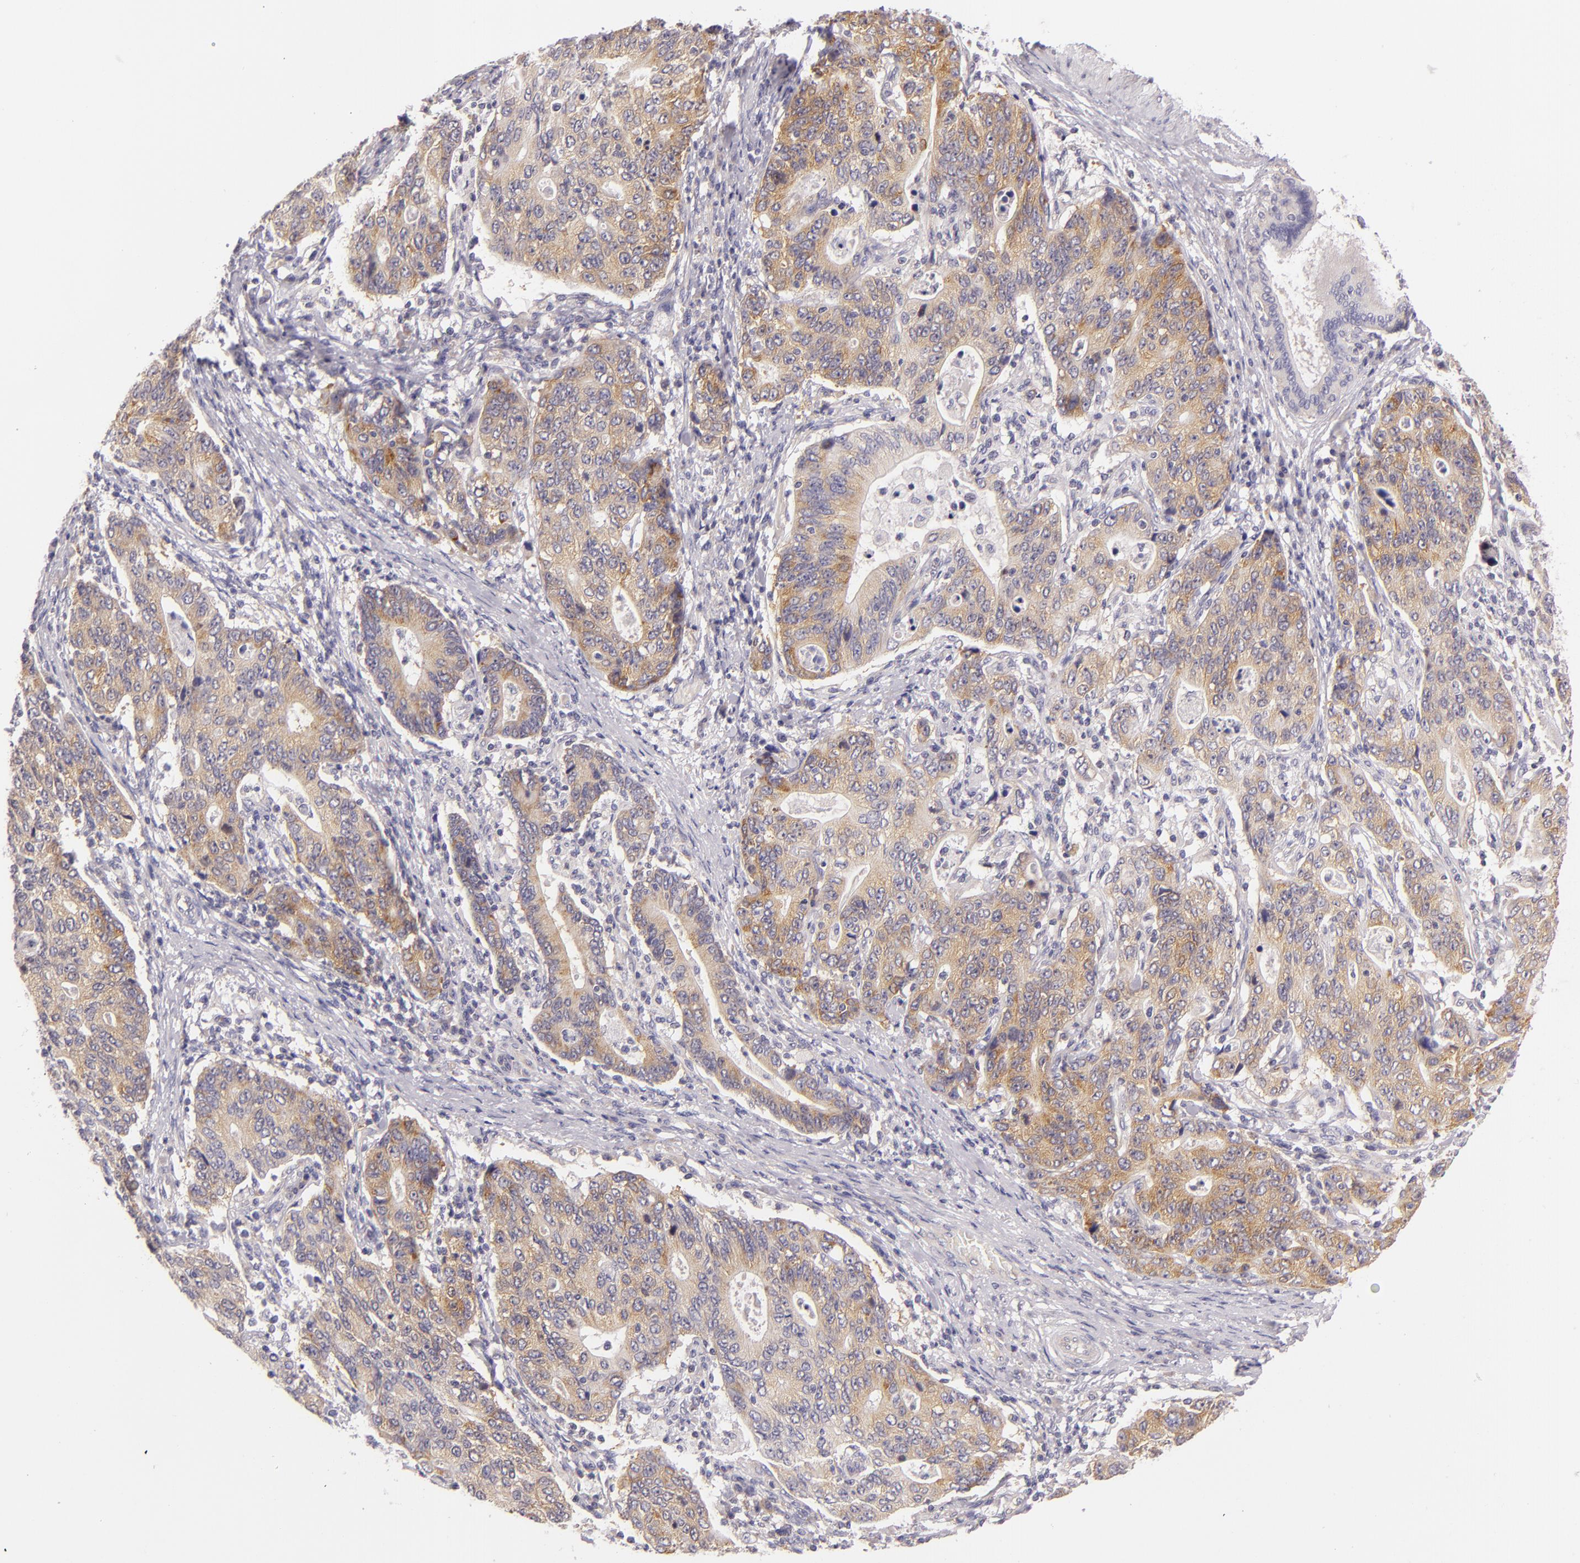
{"staining": {"intensity": "moderate", "quantity": ">75%", "location": "cytoplasmic/membranous"}, "tissue": "stomach cancer", "cell_type": "Tumor cells", "image_type": "cancer", "snomed": [{"axis": "morphology", "description": "Adenocarcinoma, NOS"}, {"axis": "topography", "description": "Esophagus"}, {"axis": "topography", "description": "Stomach"}], "caption": "Immunohistochemical staining of stomach cancer (adenocarcinoma) demonstrates medium levels of moderate cytoplasmic/membranous positivity in approximately >75% of tumor cells. (DAB = brown stain, brightfield microscopy at high magnification).", "gene": "UPF3B", "patient": {"sex": "male", "age": 74}}